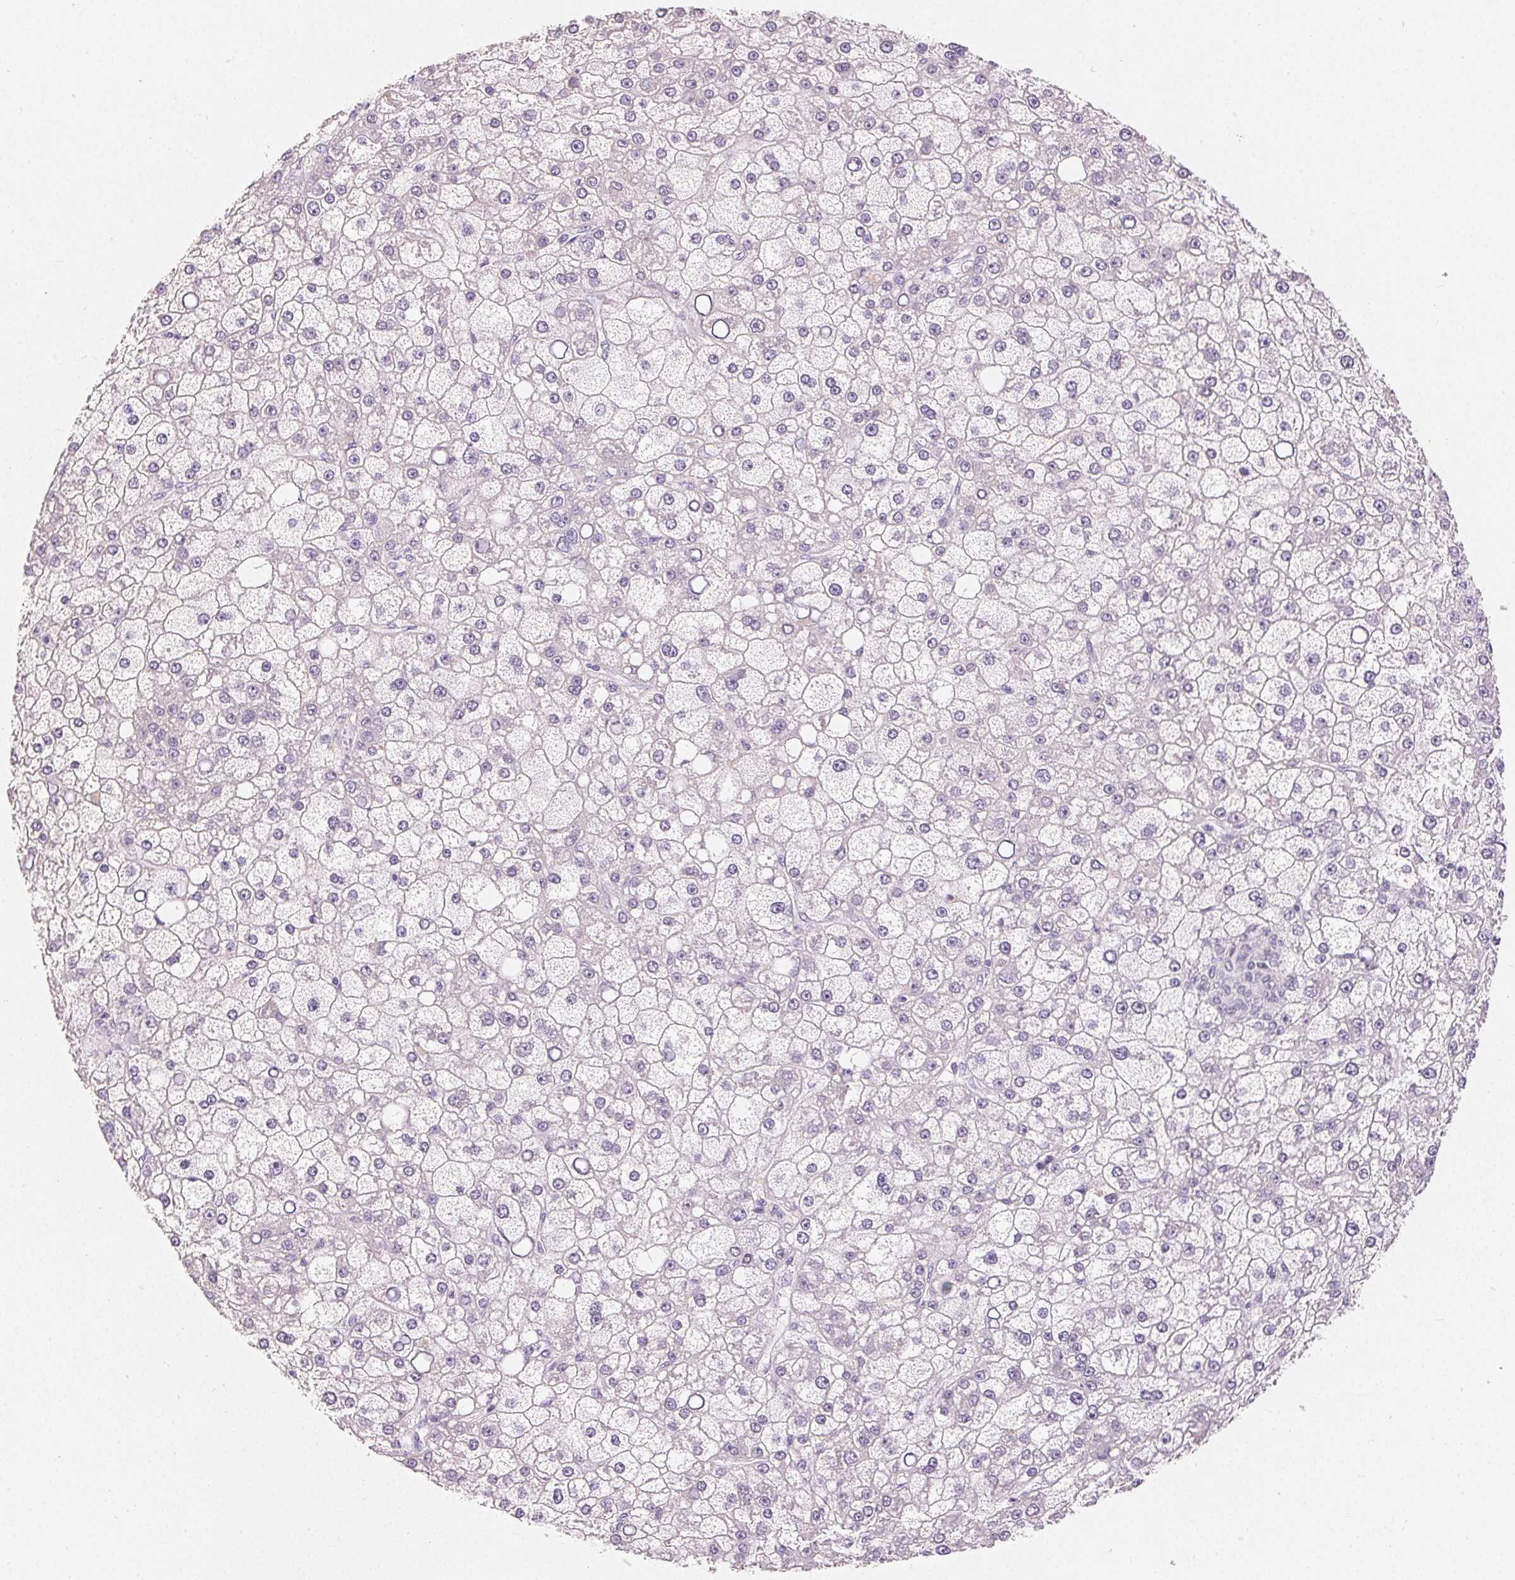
{"staining": {"intensity": "negative", "quantity": "none", "location": "none"}, "tissue": "liver cancer", "cell_type": "Tumor cells", "image_type": "cancer", "snomed": [{"axis": "morphology", "description": "Carcinoma, Hepatocellular, NOS"}, {"axis": "topography", "description": "Liver"}], "caption": "Immunohistochemistry (IHC) photomicrograph of neoplastic tissue: human hepatocellular carcinoma (liver) stained with DAB (3,3'-diaminobenzidine) shows no significant protein expression in tumor cells.", "gene": "SFTPD", "patient": {"sex": "male", "age": 67}}